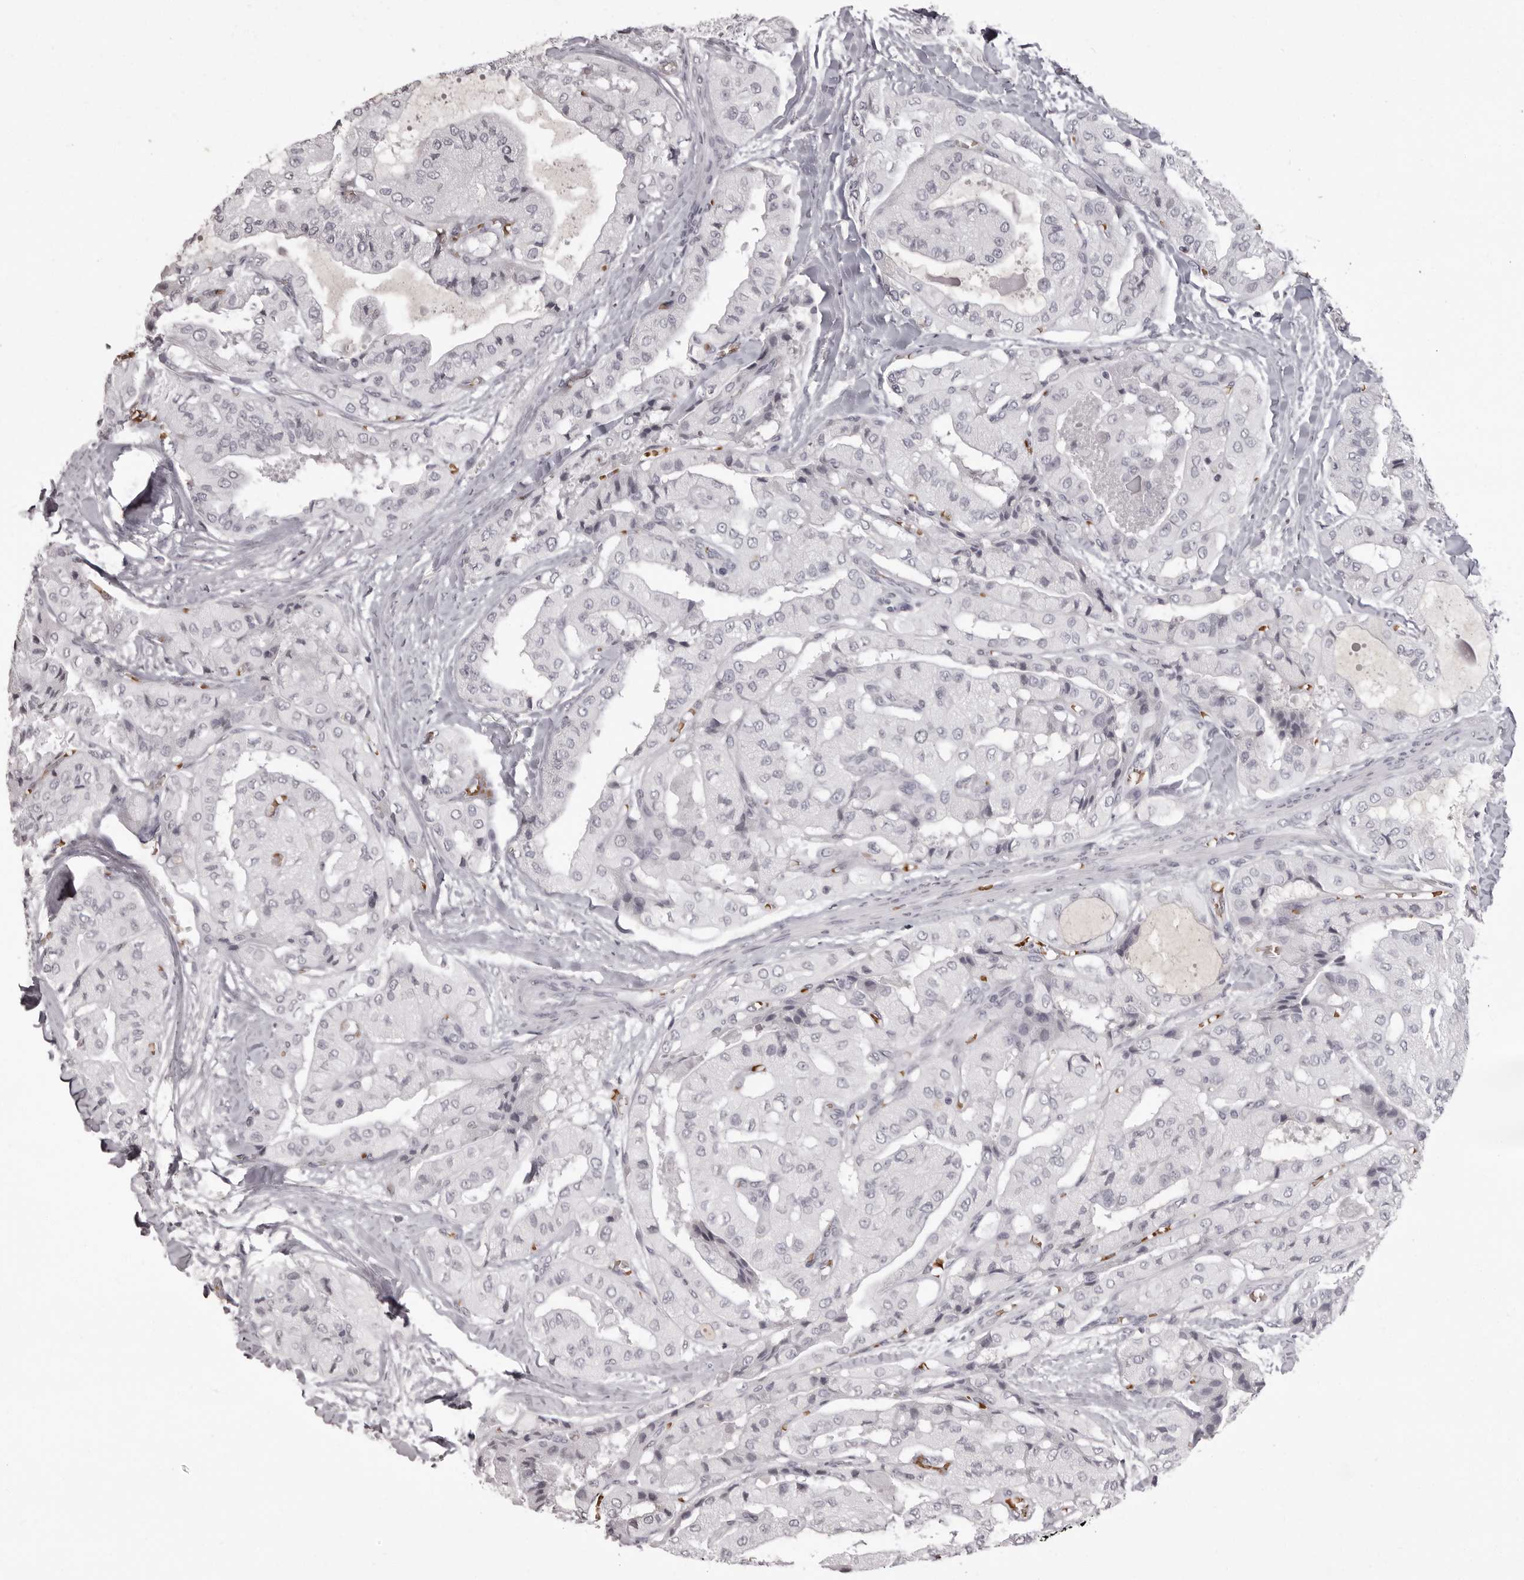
{"staining": {"intensity": "negative", "quantity": "none", "location": "none"}, "tissue": "thyroid cancer", "cell_type": "Tumor cells", "image_type": "cancer", "snomed": [{"axis": "morphology", "description": "Papillary adenocarcinoma, NOS"}, {"axis": "topography", "description": "Thyroid gland"}], "caption": "The immunohistochemistry (IHC) photomicrograph has no significant staining in tumor cells of thyroid papillary adenocarcinoma tissue.", "gene": "C8orf74", "patient": {"sex": "female", "age": 59}}